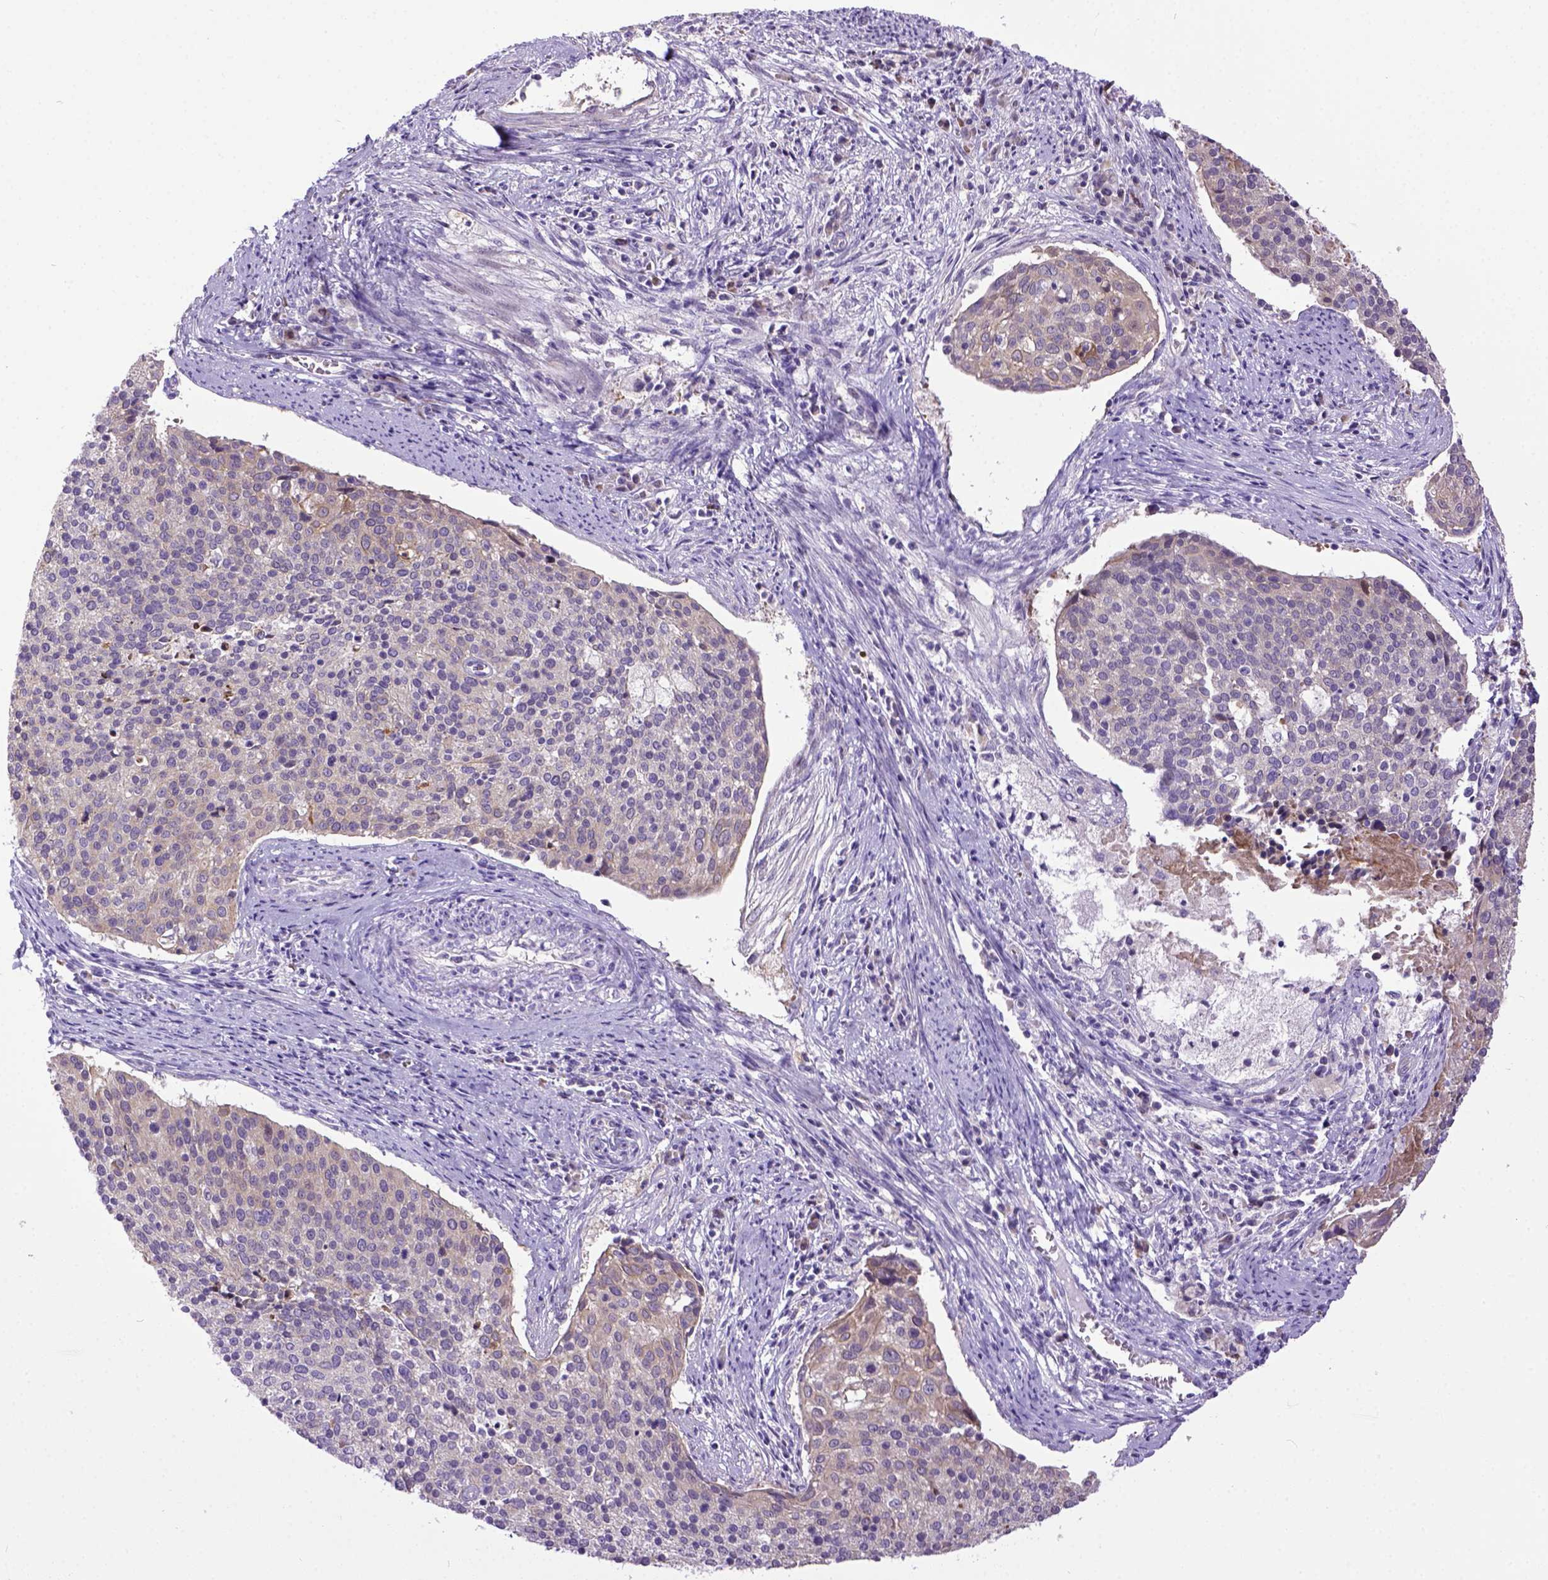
{"staining": {"intensity": "weak", "quantity": ">75%", "location": "cytoplasmic/membranous"}, "tissue": "cervical cancer", "cell_type": "Tumor cells", "image_type": "cancer", "snomed": [{"axis": "morphology", "description": "Squamous cell carcinoma, NOS"}, {"axis": "topography", "description": "Cervix"}], "caption": "This histopathology image shows cervical cancer (squamous cell carcinoma) stained with IHC to label a protein in brown. The cytoplasmic/membranous of tumor cells show weak positivity for the protein. Nuclei are counter-stained blue.", "gene": "NEK5", "patient": {"sex": "female", "age": 39}}